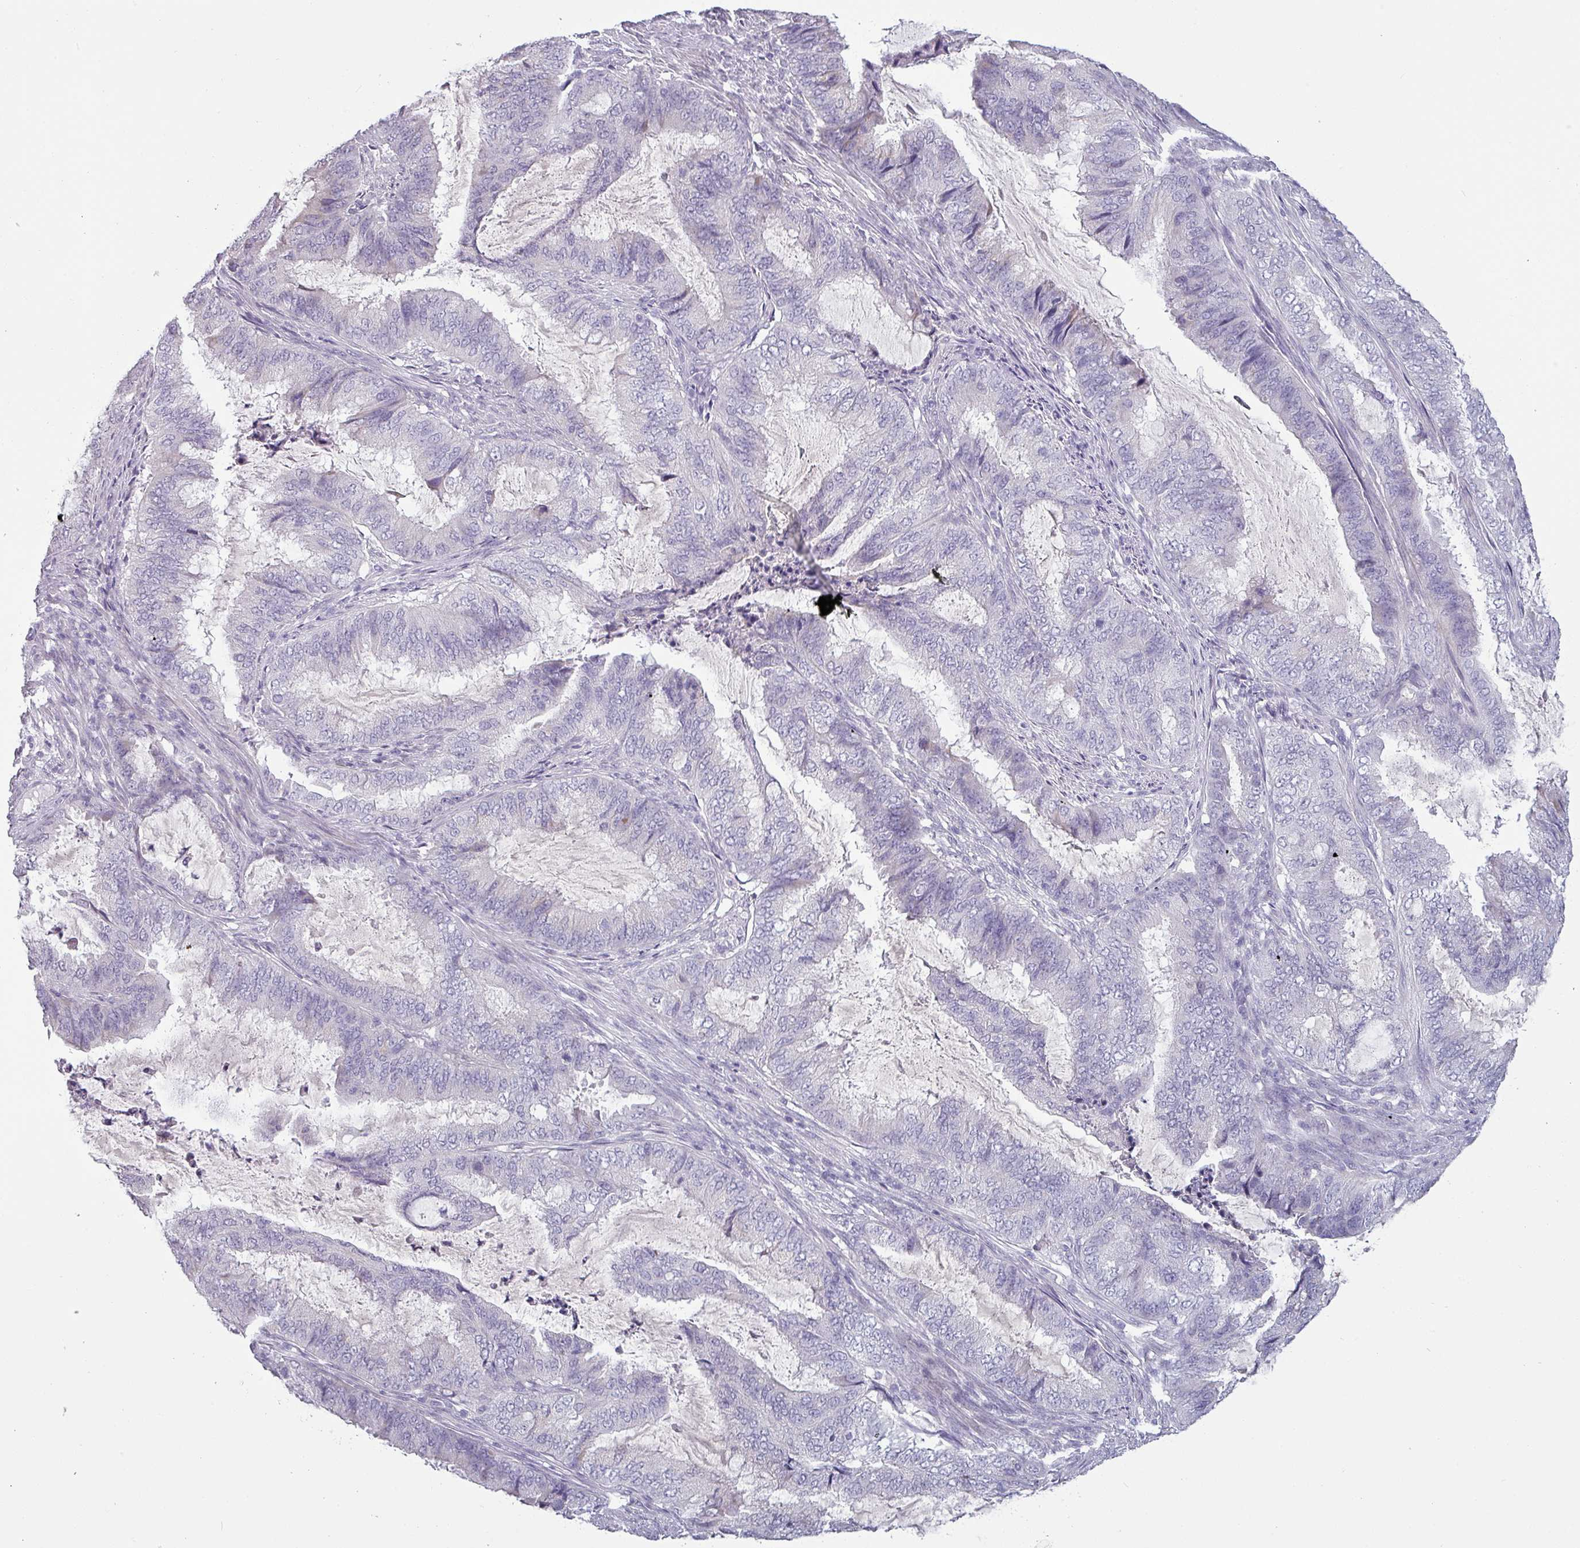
{"staining": {"intensity": "negative", "quantity": "none", "location": "none"}, "tissue": "endometrial cancer", "cell_type": "Tumor cells", "image_type": "cancer", "snomed": [{"axis": "morphology", "description": "Adenocarcinoma, NOS"}, {"axis": "topography", "description": "Endometrium"}], "caption": "Immunohistochemistry (IHC) micrograph of neoplastic tissue: endometrial cancer stained with DAB (3,3'-diaminobenzidine) displays no significant protein expression in tumor cells.", "gene": "SLC26A9", "patient": {"sex": "female", "age": 51}}